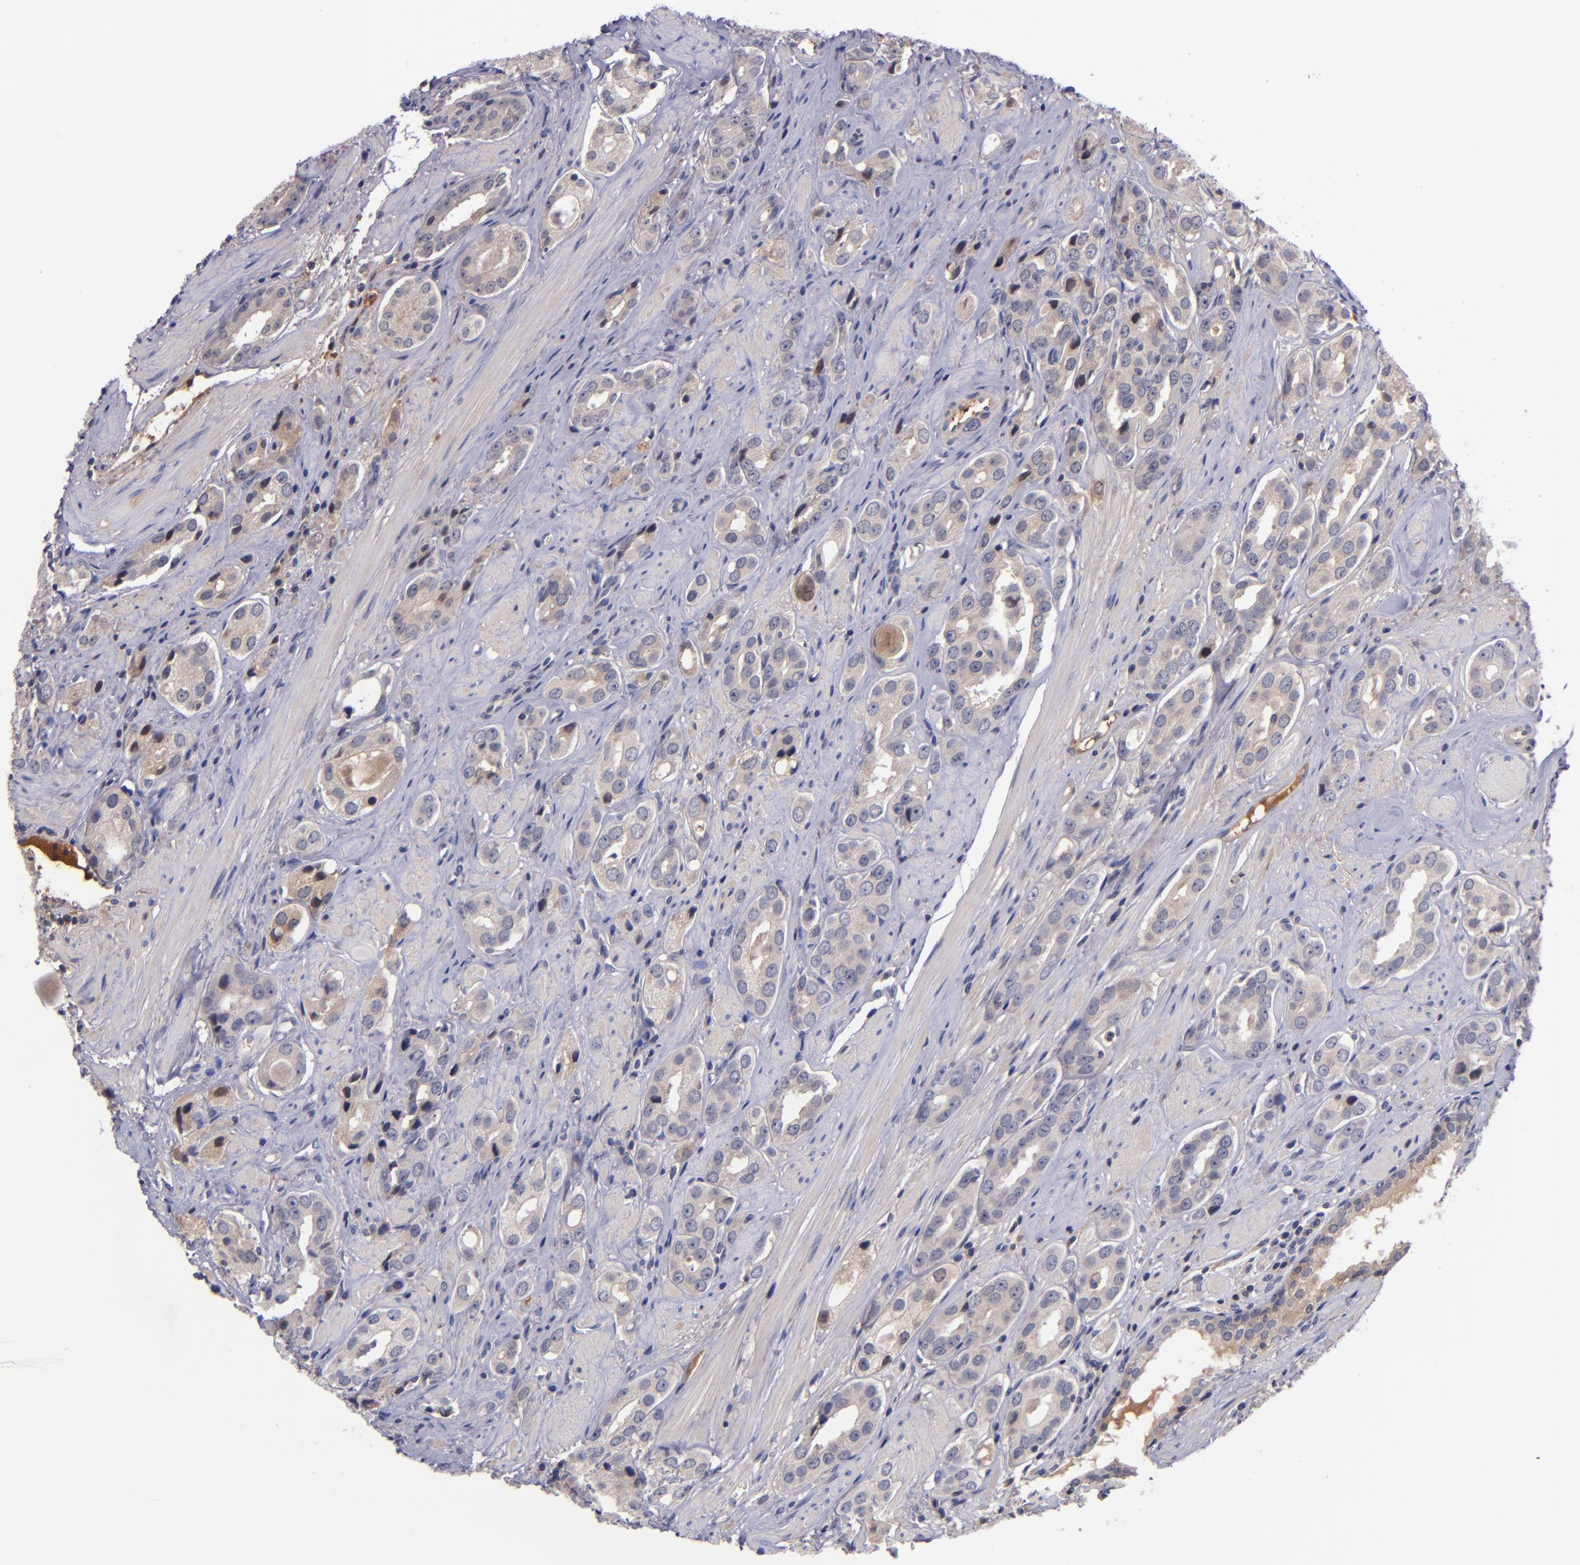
{"staining": {"intensity": "weak", "quantity": ">75%", "location": "cytoplasmic/membranous"}, "tissue": "prostate cancer", "cell_type": "Tumor cells", "image_type": "cancer", "snomed": [{"axis": "morphology", "description": "Adenocarcinoma, Medium grade"}, {"axis": "topography", "description": "Prostate"}], "caption": "Protein expression analysis of human prostate medium-grade adenocarcinoma reveals weak cytoplasmic/membranous expression in about >75% of tumor cells.", "gene": "RBP4", "patient": {"sex": "male", "age": 53}}